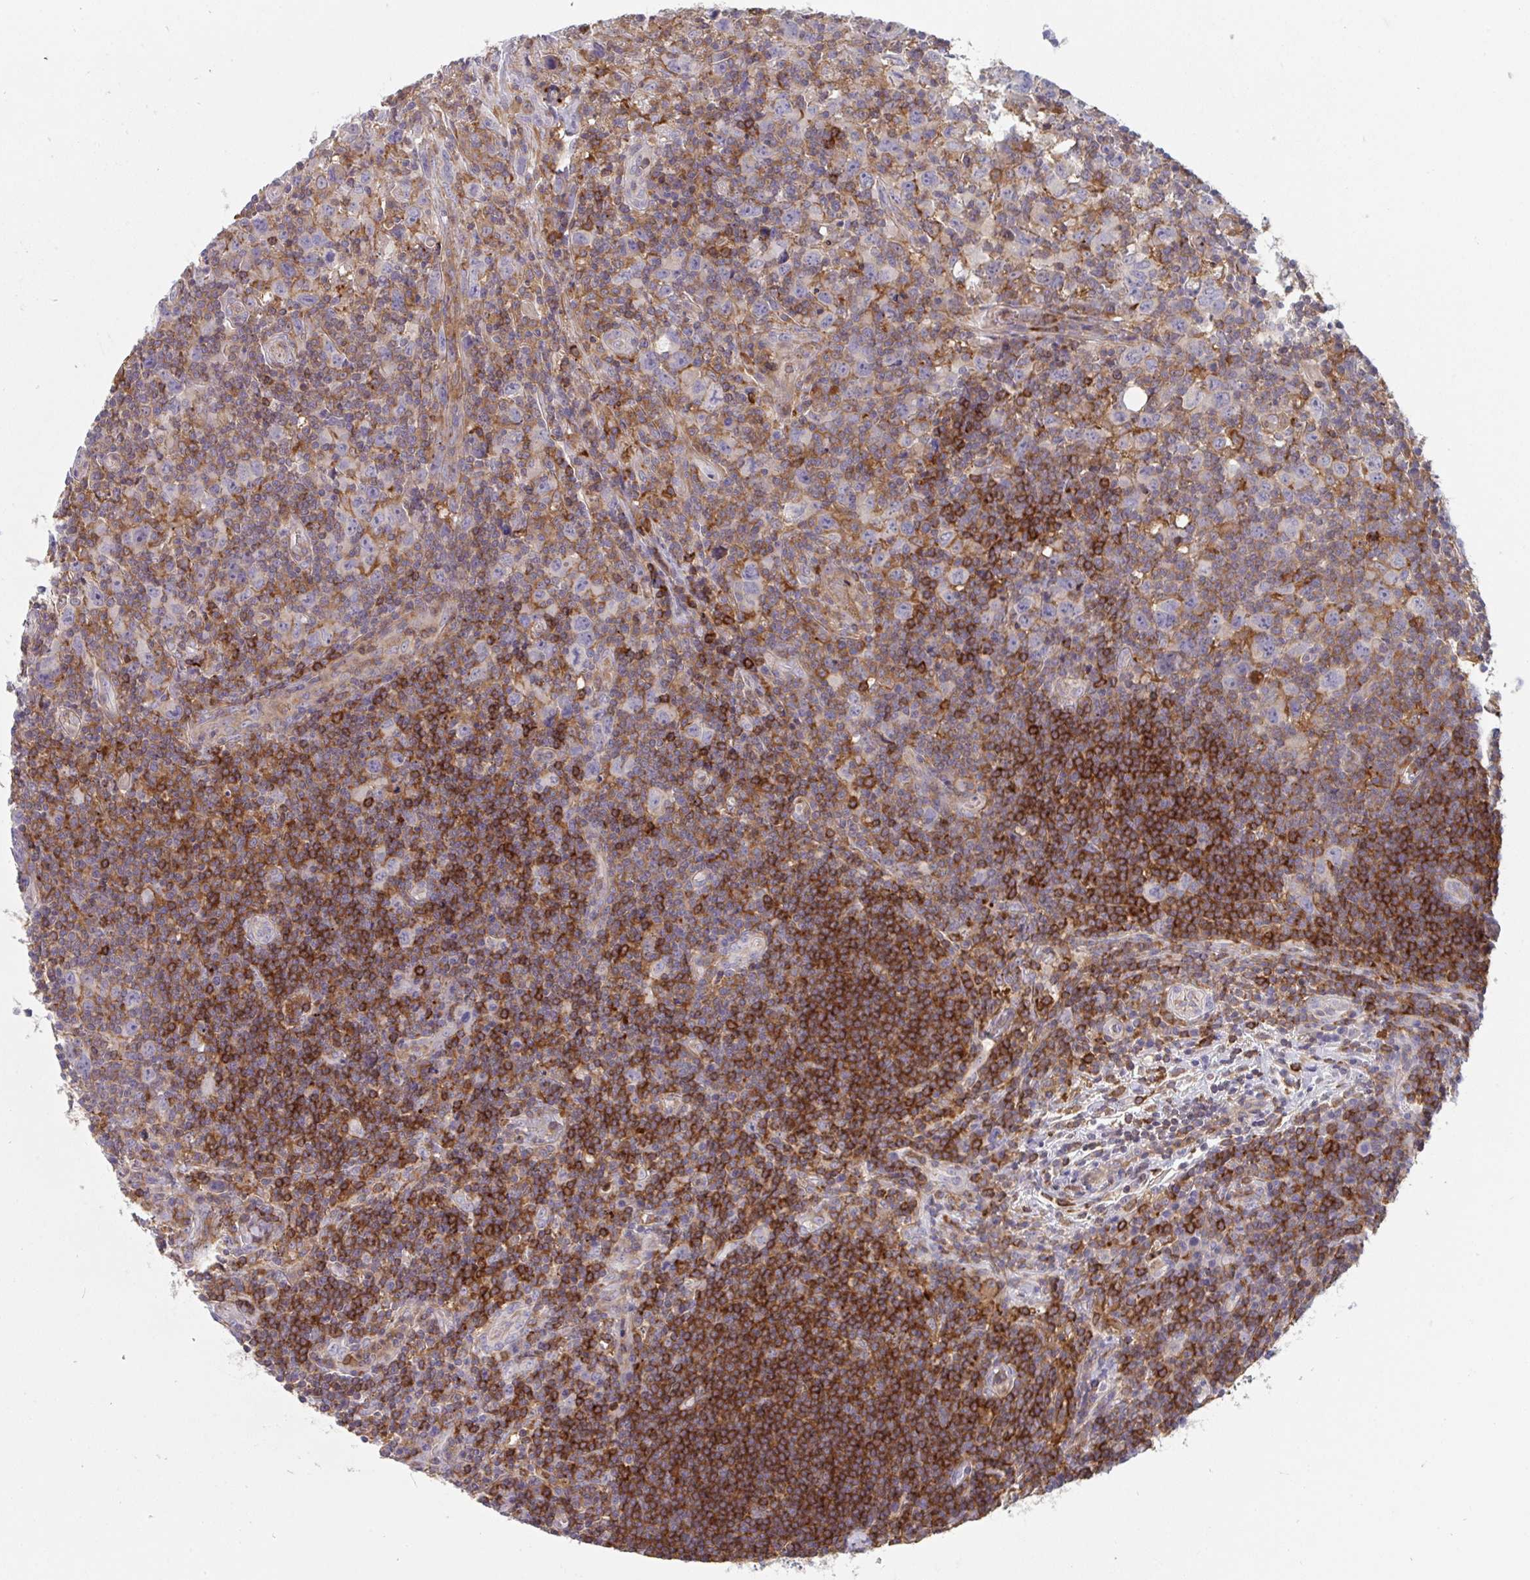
{"staining": {"intensity": "negative", "quantity": "none", "location": "none"}, "tissue": "lymphoma", "cell_type": "Tumor cells", "image_type": "cancer", "snomed": [{"axis": "morphology", "description": "Hodgkin's disease, NOS"}, {"axis": "topography", "description": "Lymph node"}], "caption": "Photomicrograph shows no protein staining in tumor cells of lymphoma tissue.", "gene": "DISP2", "patient": {"sex": "female", "age": 18}}